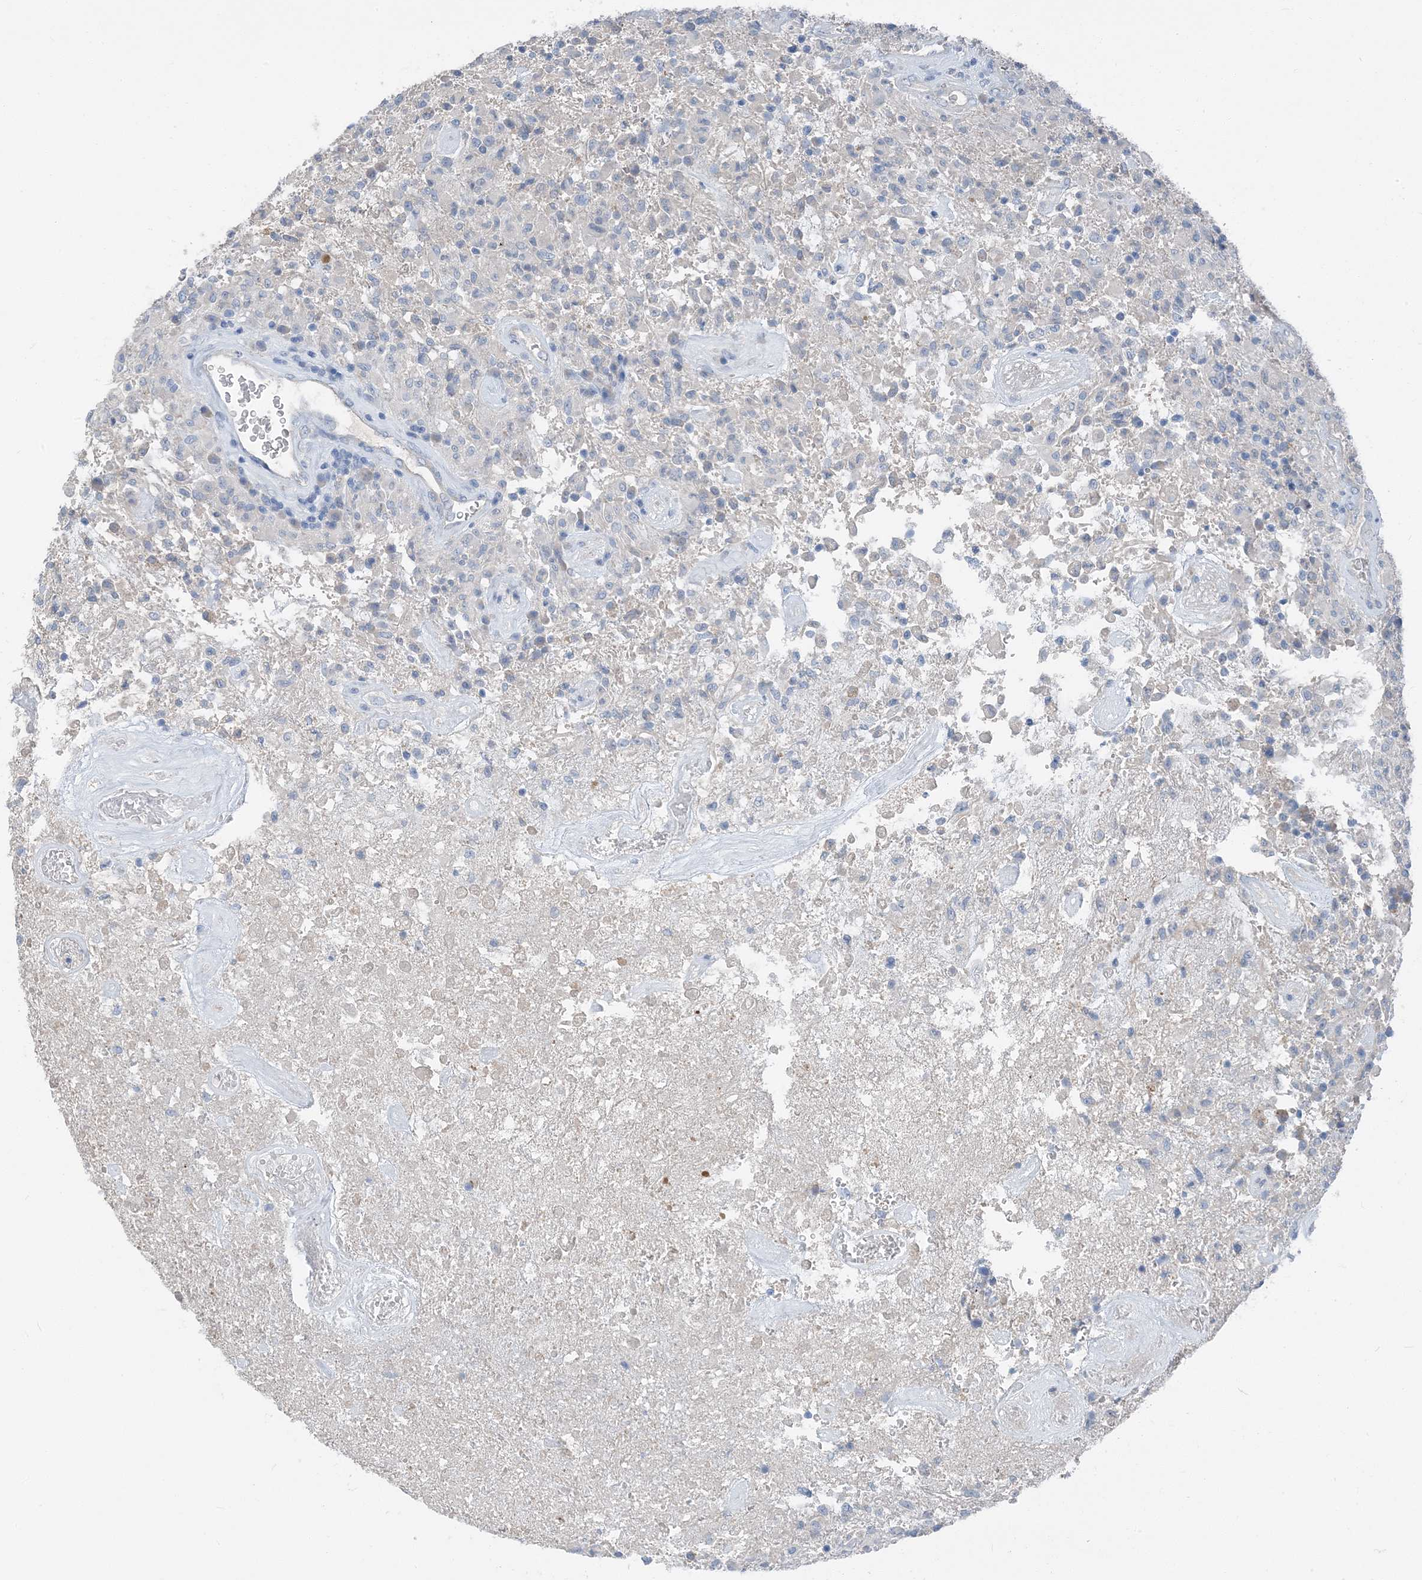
{"staining": {"intensity": "negative", "quantity": "none", "location": "none"}, "tissue": "glioma", "cell_type": "Tumor cells", "image_type": "cancer", "snomed": [{"axis": "morphology", "description": "Glioma, malignant, High grade"}, {"axis": "topography", "description": "Brain"}], "caption": "IHC micrograph of high-grade glioma (malignant) stained for a protein (brown), which demonstrates no positivity in tumor cells.", "gene": "NCOA7", "patient": {"sex": "female", "age": 57}}